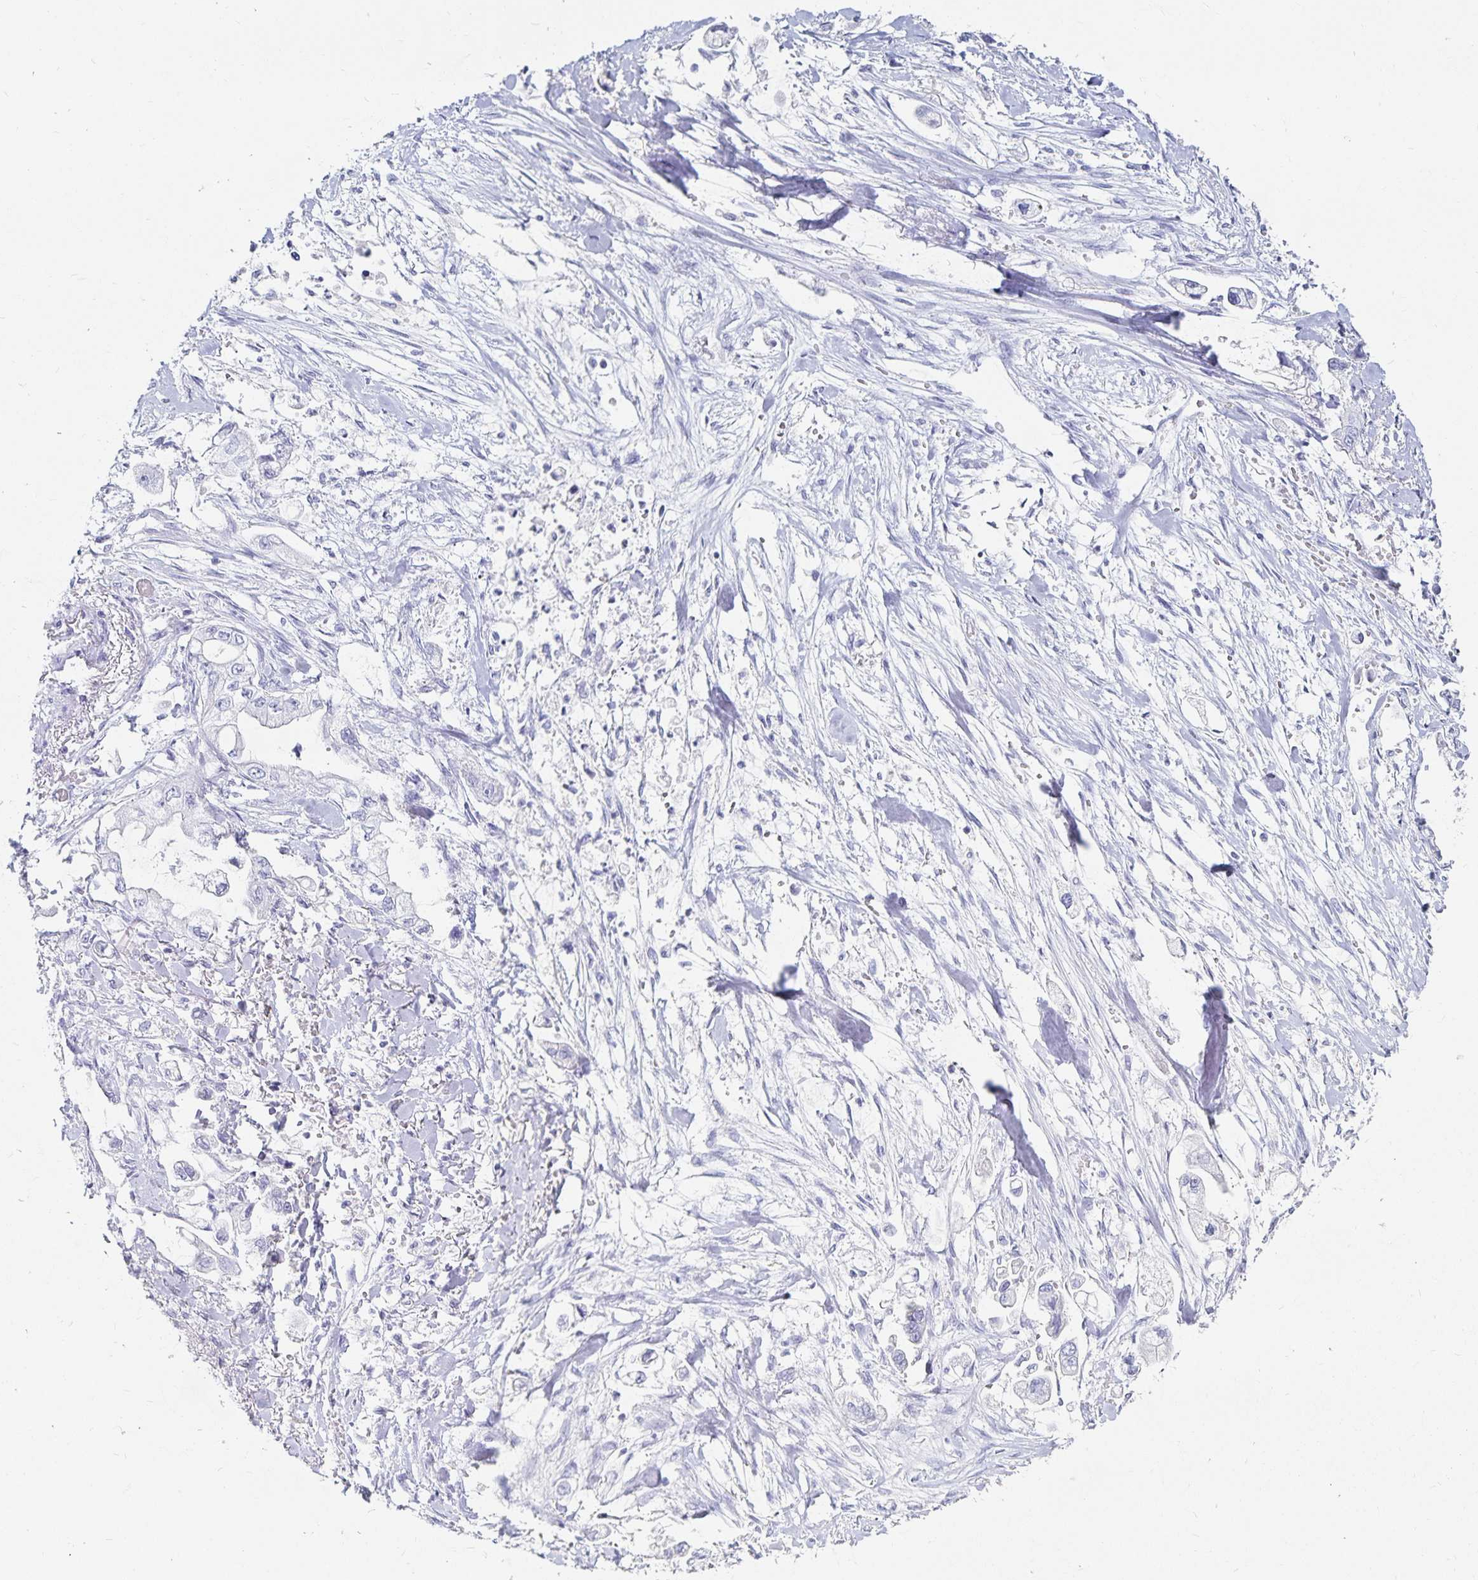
{"staining": {"intensity": "negative", "quantity": "none", "location": "none"}, "tissue": "stomach cancer", "cell_type": "Tumor cells", "image_type": "cancer", "snomed": [{"axis": "morphology", "description": "Adenocarcinoma, NOS"}, {"axis": "topography", "description": "Stomach"}], "caption": "High magnification brightfield microscopy of stomach adenocarcinoma stained with DAB (brown) and counterstained with hematoxylin (blue): tumor cells show no significant staining. (Stains: DAB immunohistochemistry (IHC) with hematoxylin counter stain, Microscopy: brightfield microscopy at high magnification).", "gene": "TNIP1", "patient": {"sex": "male", "age": 62}}